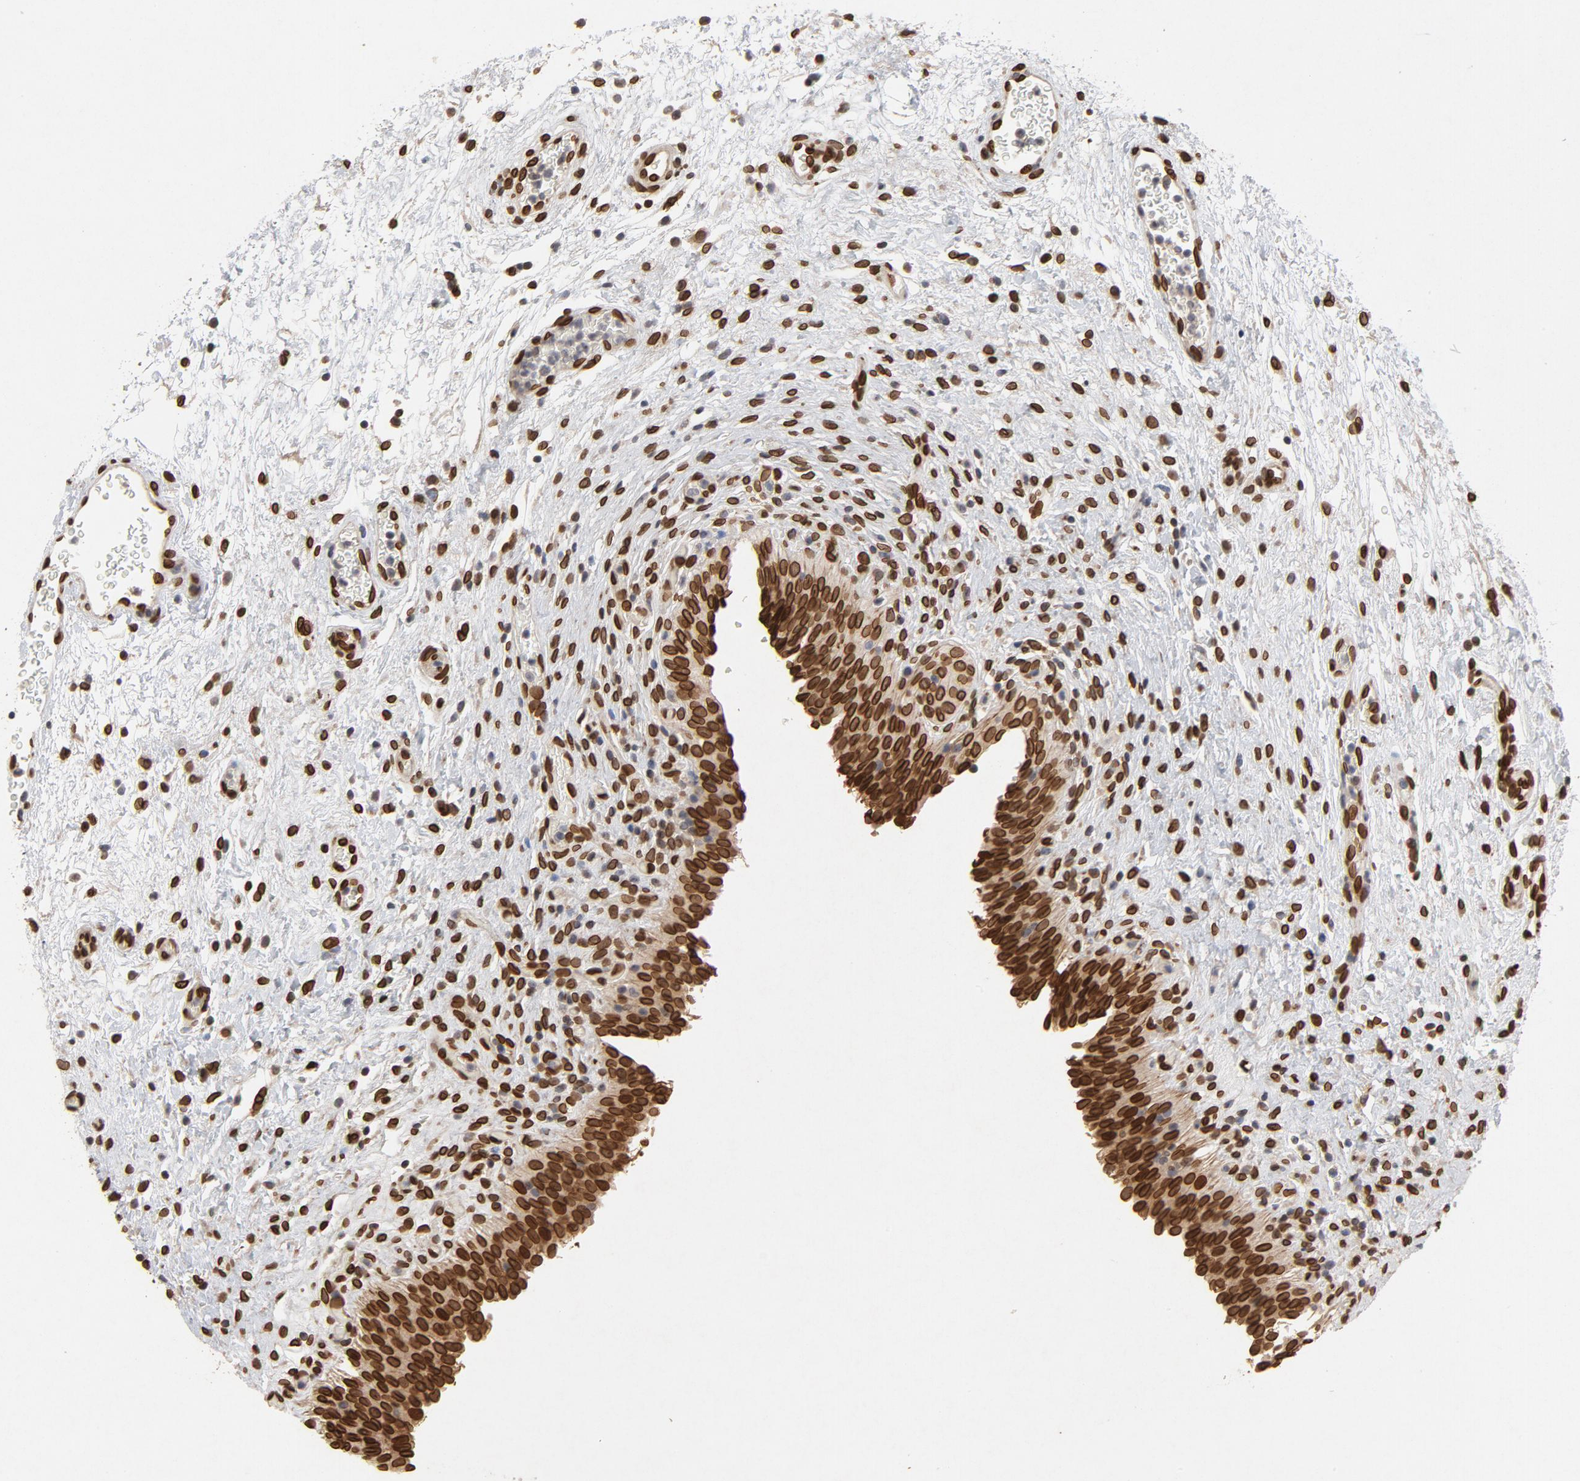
{"staining": {"intensity": "strong", "quantity": ">75%", "location": "cytoplasmic/membranous,nuclear"}, "tissue": "urinary bladder", "cell_type": "Urothelial cells", "image_type": "normal", "snomed": [{"axis": "morphology", "description": "Normal tissue, NOS"}, {"axis": "topography", "description": "Urinary bladder"}], "caption": "Urothelial cells show high levels of strong cytoplasmic/membranous,nuclear staining in approximately >75% of cells in benign urinary bladder.", "gene": "LMNA", "patient": {"sex": "male", "age": 51}}